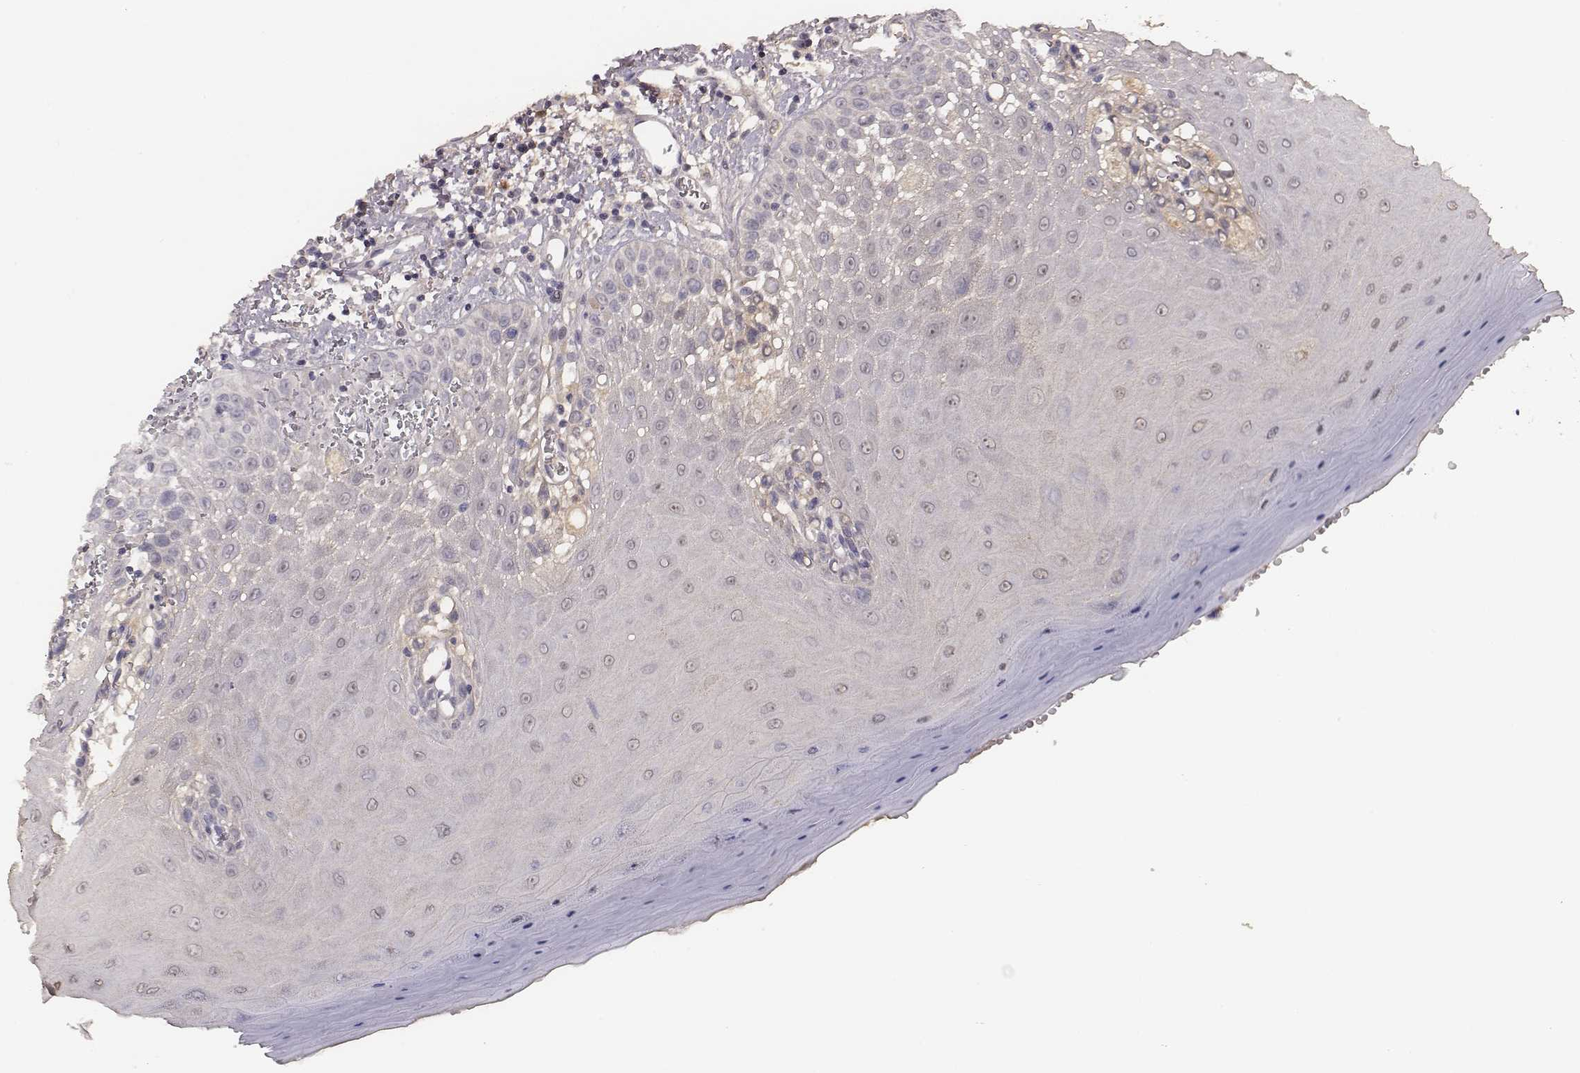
{"staining": {"intensity": "weak", "quantity": "25%-75%", "location": "cytoplasmic/membranous"}, "tissue": "oral mucosa", "cell_type": "Squamous epithelial cells", "image_type": "normal", "snomed": [{"axis": "morphology", "description": "Normal tissue, NOS"}, {"axis": "topography", "description": "Oral tissue"}], "caption": "A photomicrograph showing weak cytoplasmic/membranous positivity in approximately 25%-75% of squamous epithelial cells in normal oral mucosa, as visualized by brown immunohistochemical staining.", "gene": "SLC22A6", "patient": {"sex": "female", "age": 85}}